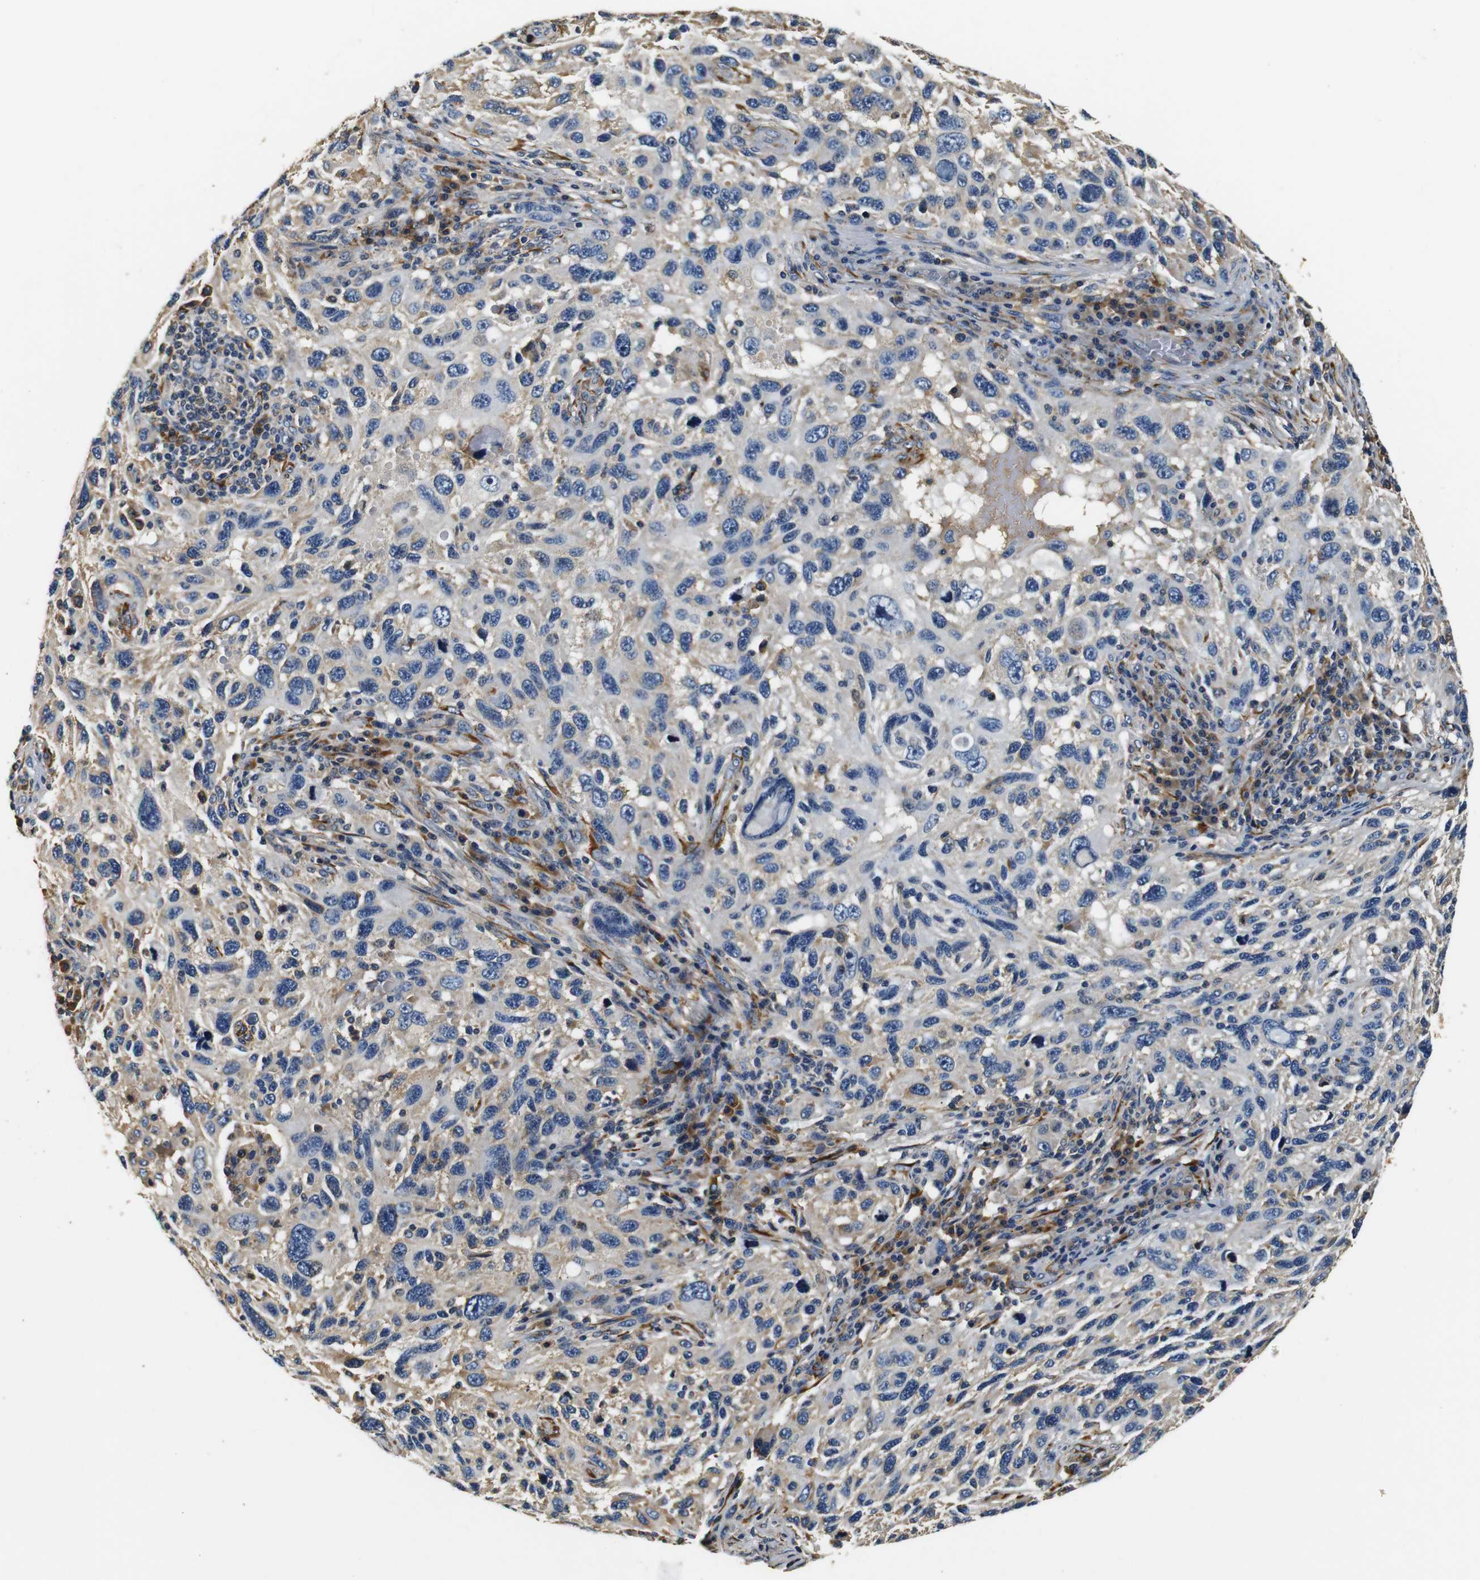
{"staining": {"intensity": "negative", "quantity": "none", "location": "none"}, "tissue": "melanoma", "cell_type": "Tumor cells", "image_type": "cancer", "snomed": [{"axis": "morphology", "description": "Malignant melanoma, NOS"}, {"axis": "topography", "description": "Skin"}], "caption": "This is an IHC photomicrograph of malignant melanoma. There is no staining in tumor cells.", "gene": "COL1A1", "patient": {"sex": "male", "age": 53}}